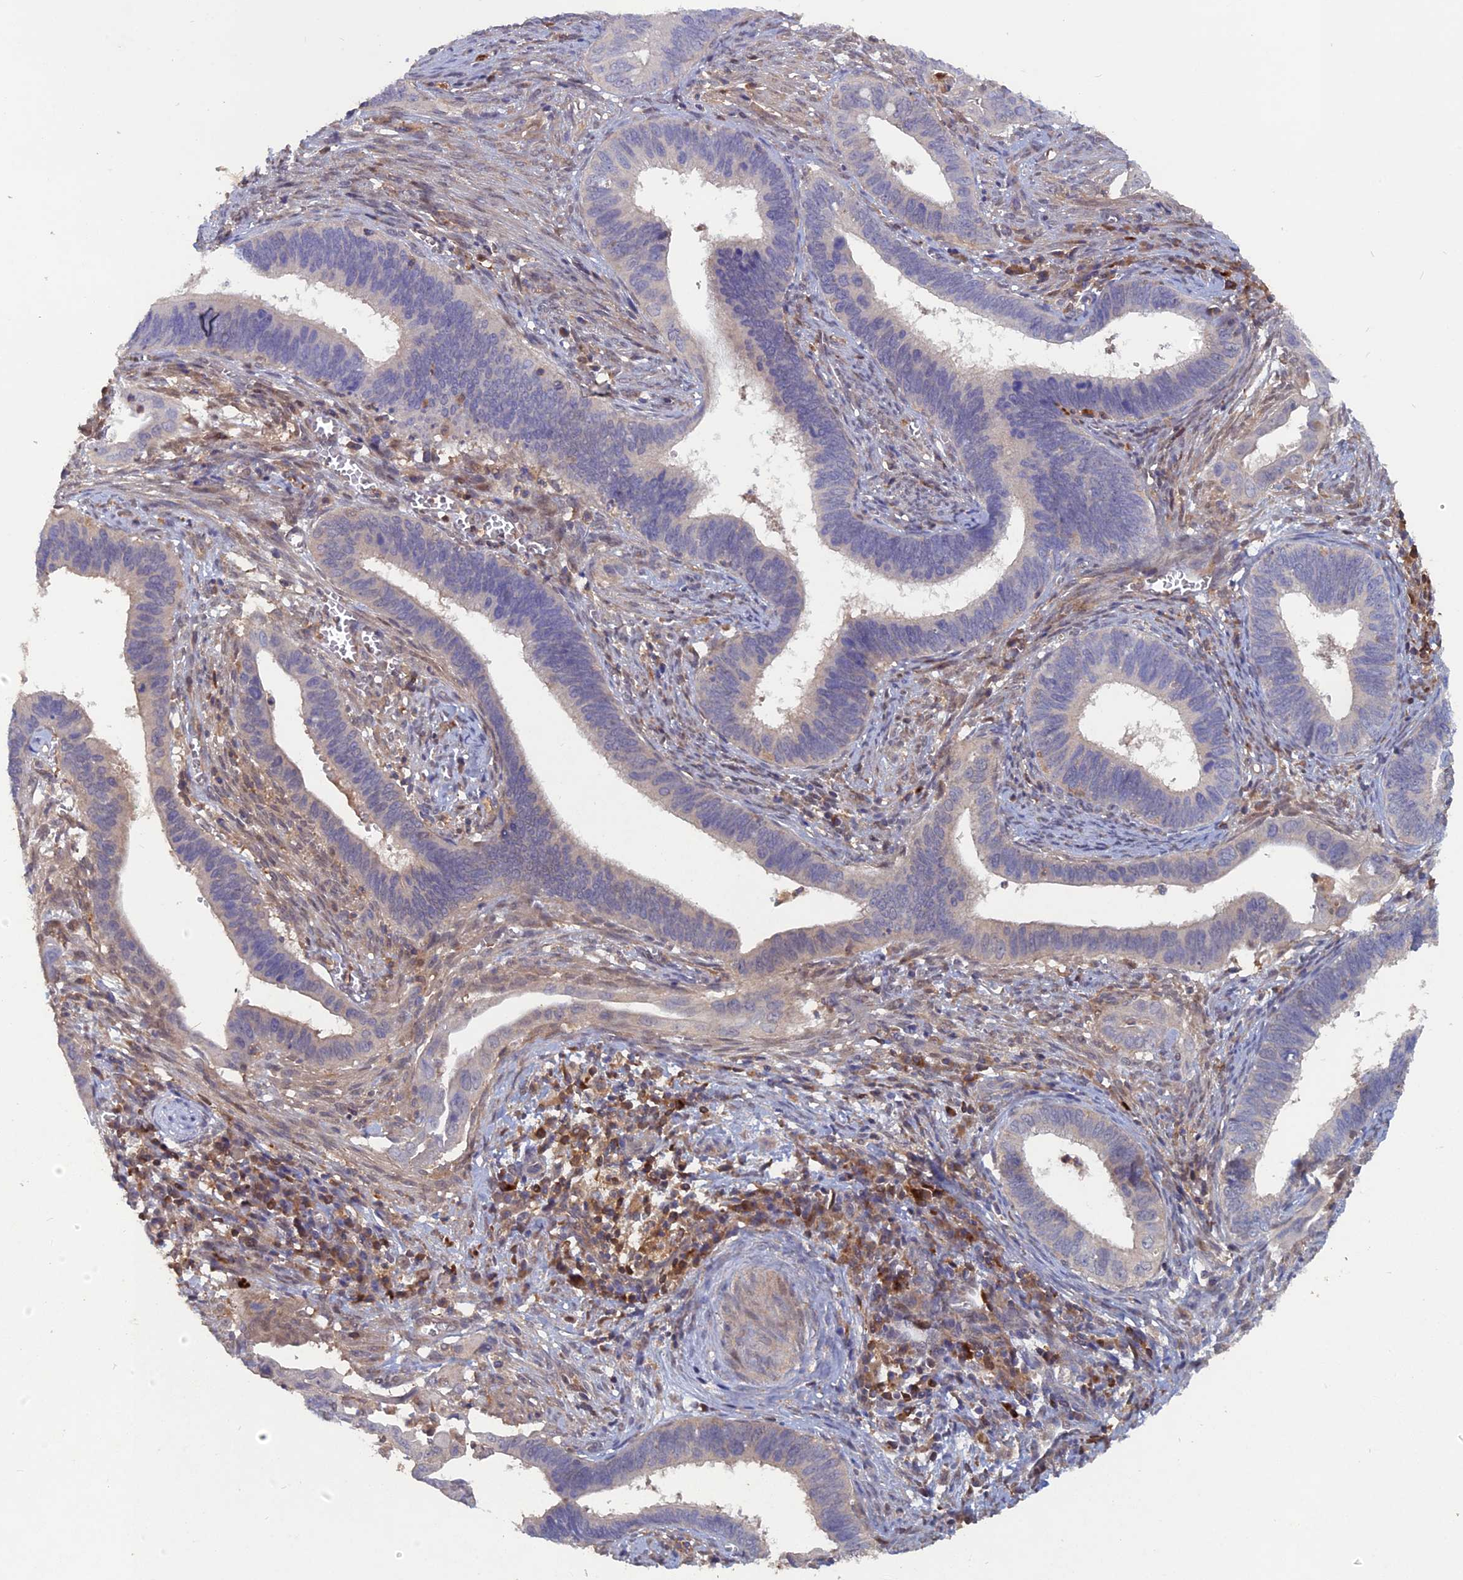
{"staining": {"intensity": "negative", "quantity": "none", "location": "none"}, "tissue": "cervical cancer", "cell_type": "Tumor cells", "image_type": "cancer", "snomed": [{"axis": "morphology", "description": "Adenocarcinoma, NOS"}, {"axis": "topography", "description": "Cervix"}], "caption": "High magnification brightfield microscopy of cervical cancer (adenocarcinoma) stained with DAB (brown) and counterstained with hematoxylin (blue): tumor cells show no significant positivity.", "gene": "BLVRA", "patient": {"sex": "female", "age": 42}}